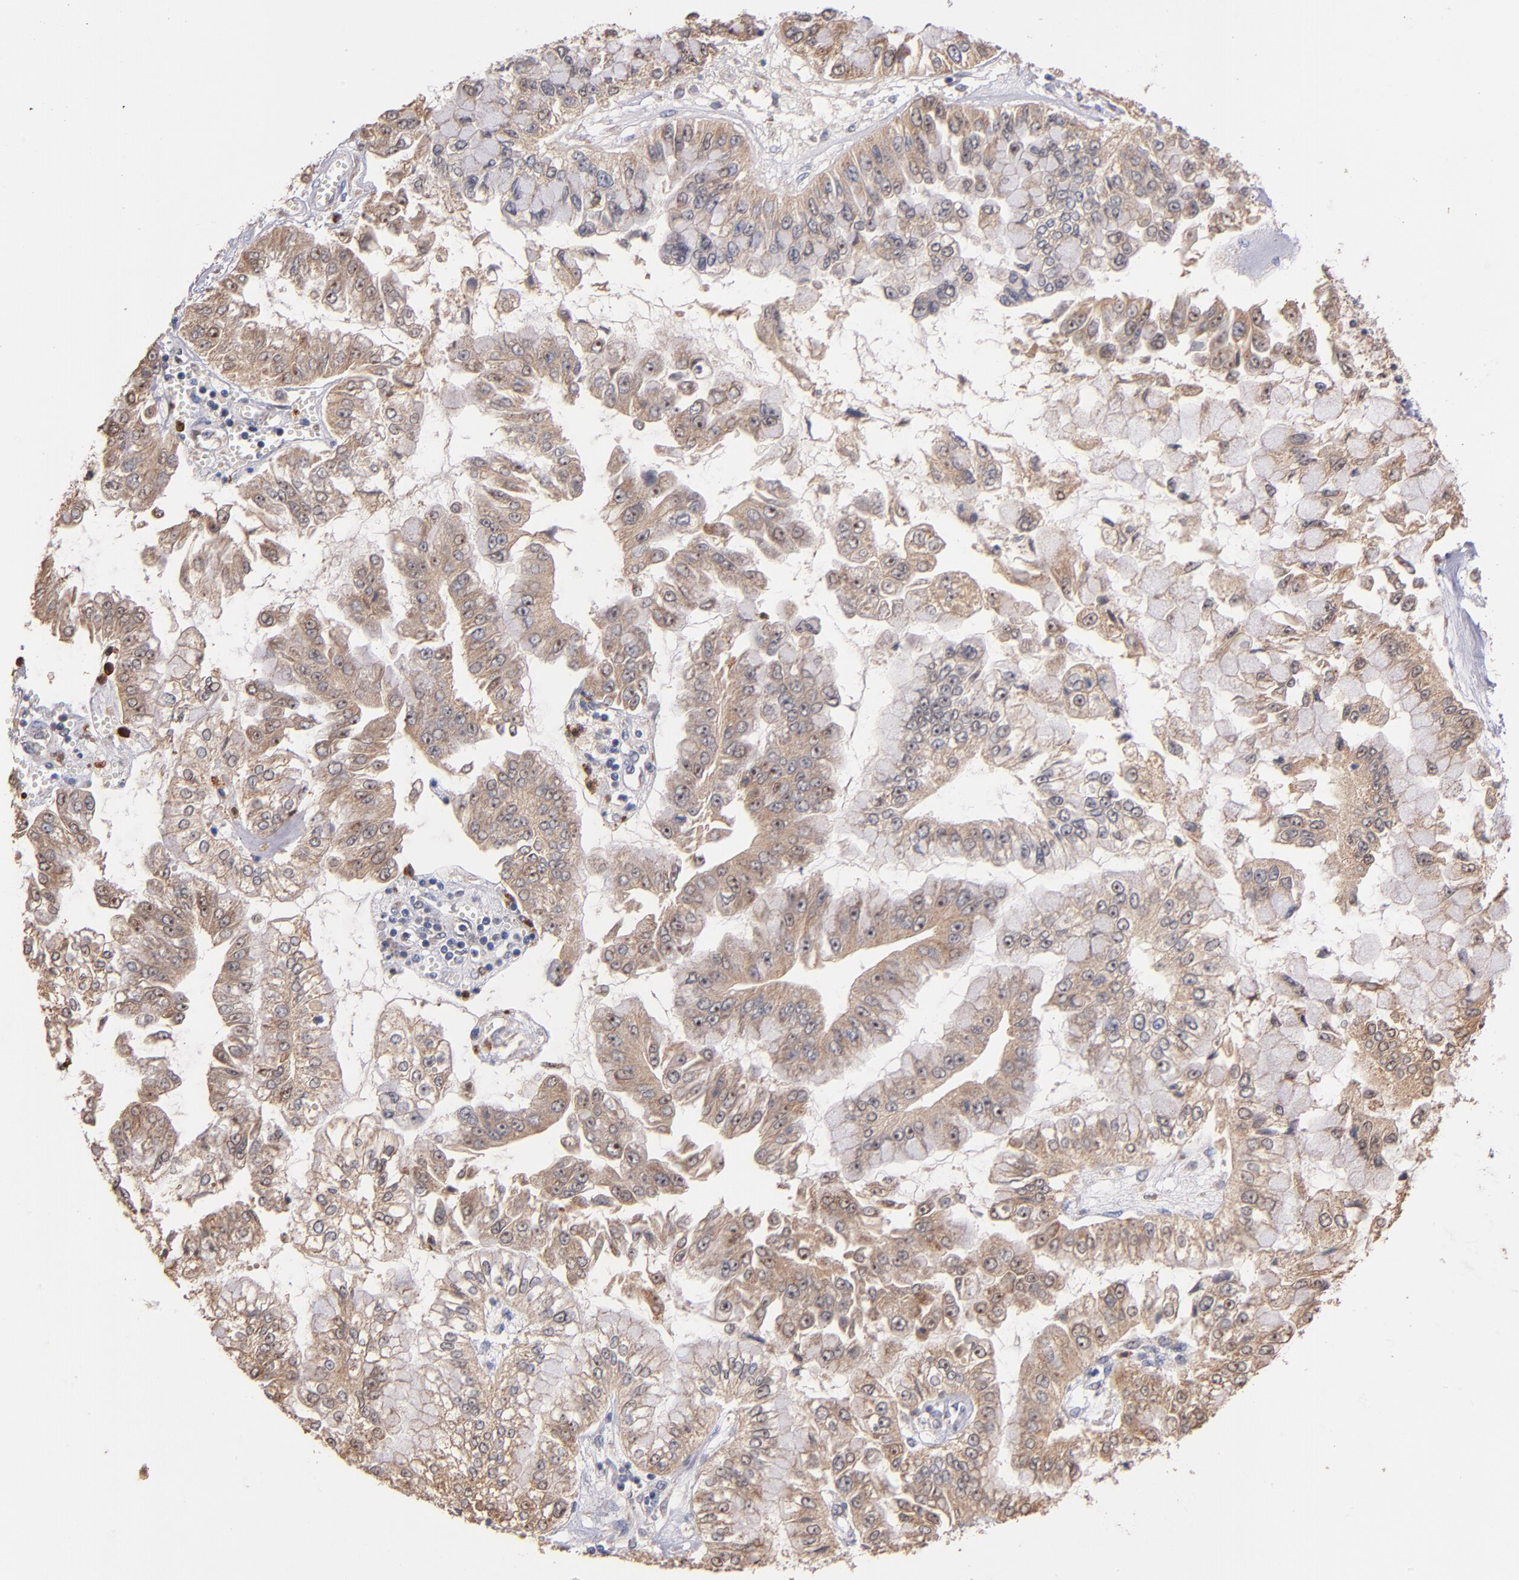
{"staining": {"intensity": "weak", "quantity": ">75%", "location": "cytoplasmic/membranous"}, "tissue": "liver cancer", "cell_type": "Tumor cells", "image_type": "cancer", "snomed": [{"axis": "morphology", "description": "Cholangiocarcinoma"}, {"axis": "topography", "description": "Liver"}], "caption": "High-power microscopy captured an IHC image of liver cholangiocarcinoma, revealing weak cytoplasmic/membranous positivity in about >75% of tumor cells.", "gene": "DIABLO", "patient": {"sex": "female", "age": 79}}